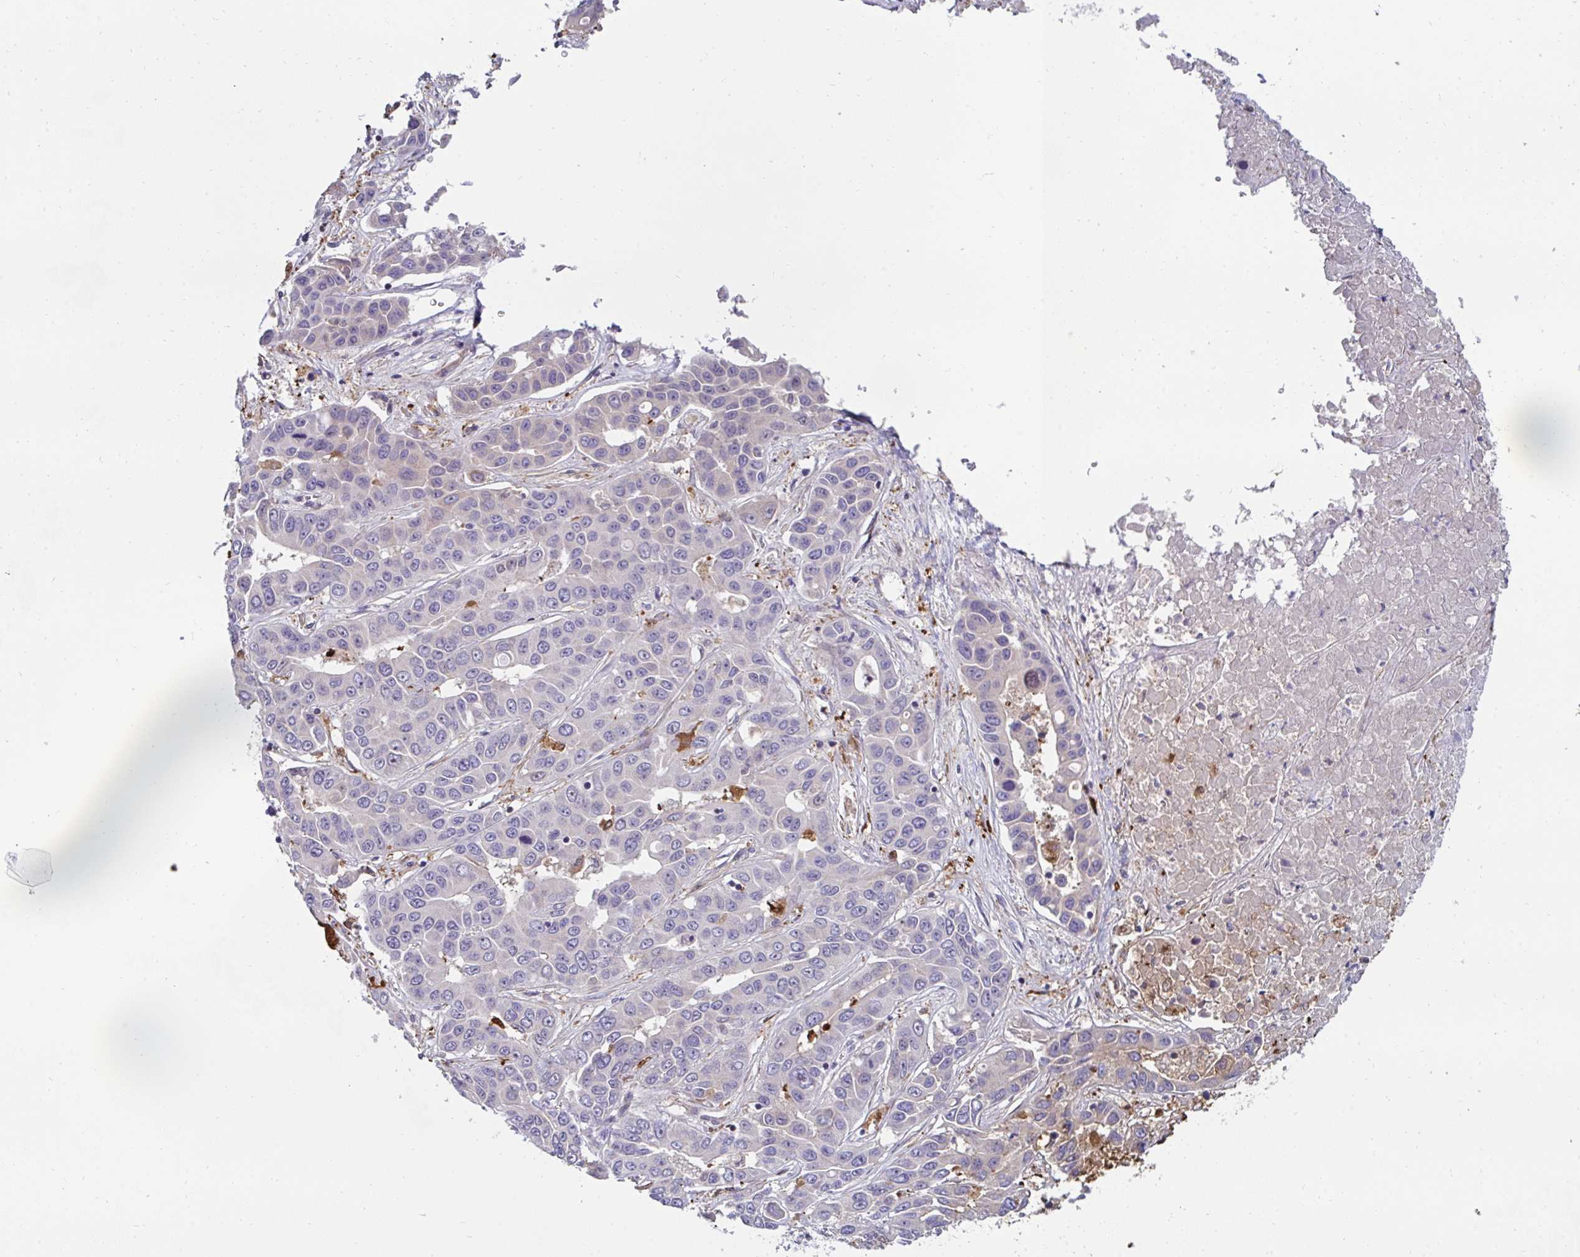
{"staining": {"intensity": "negative", "quantity": "none", "location": "none"}, "tissue": "liver cancer", "cell_type": "Tumor cells", "image_type": "cancer", "snomed": [{"axis": "morphology", "description": "Cholangiocarcinoma"}, {"axis": "topography", "description": "Liver"}], "caption": "This micrograph is of liver cholangiocarcinoma stained with immunohistochemistry to label a protein in brown with the nuclei are counter-stained blue. There is no positivity in tumor cells.", "gene": "FBXL13", "patient": {"sex": "female", "age": 52}}